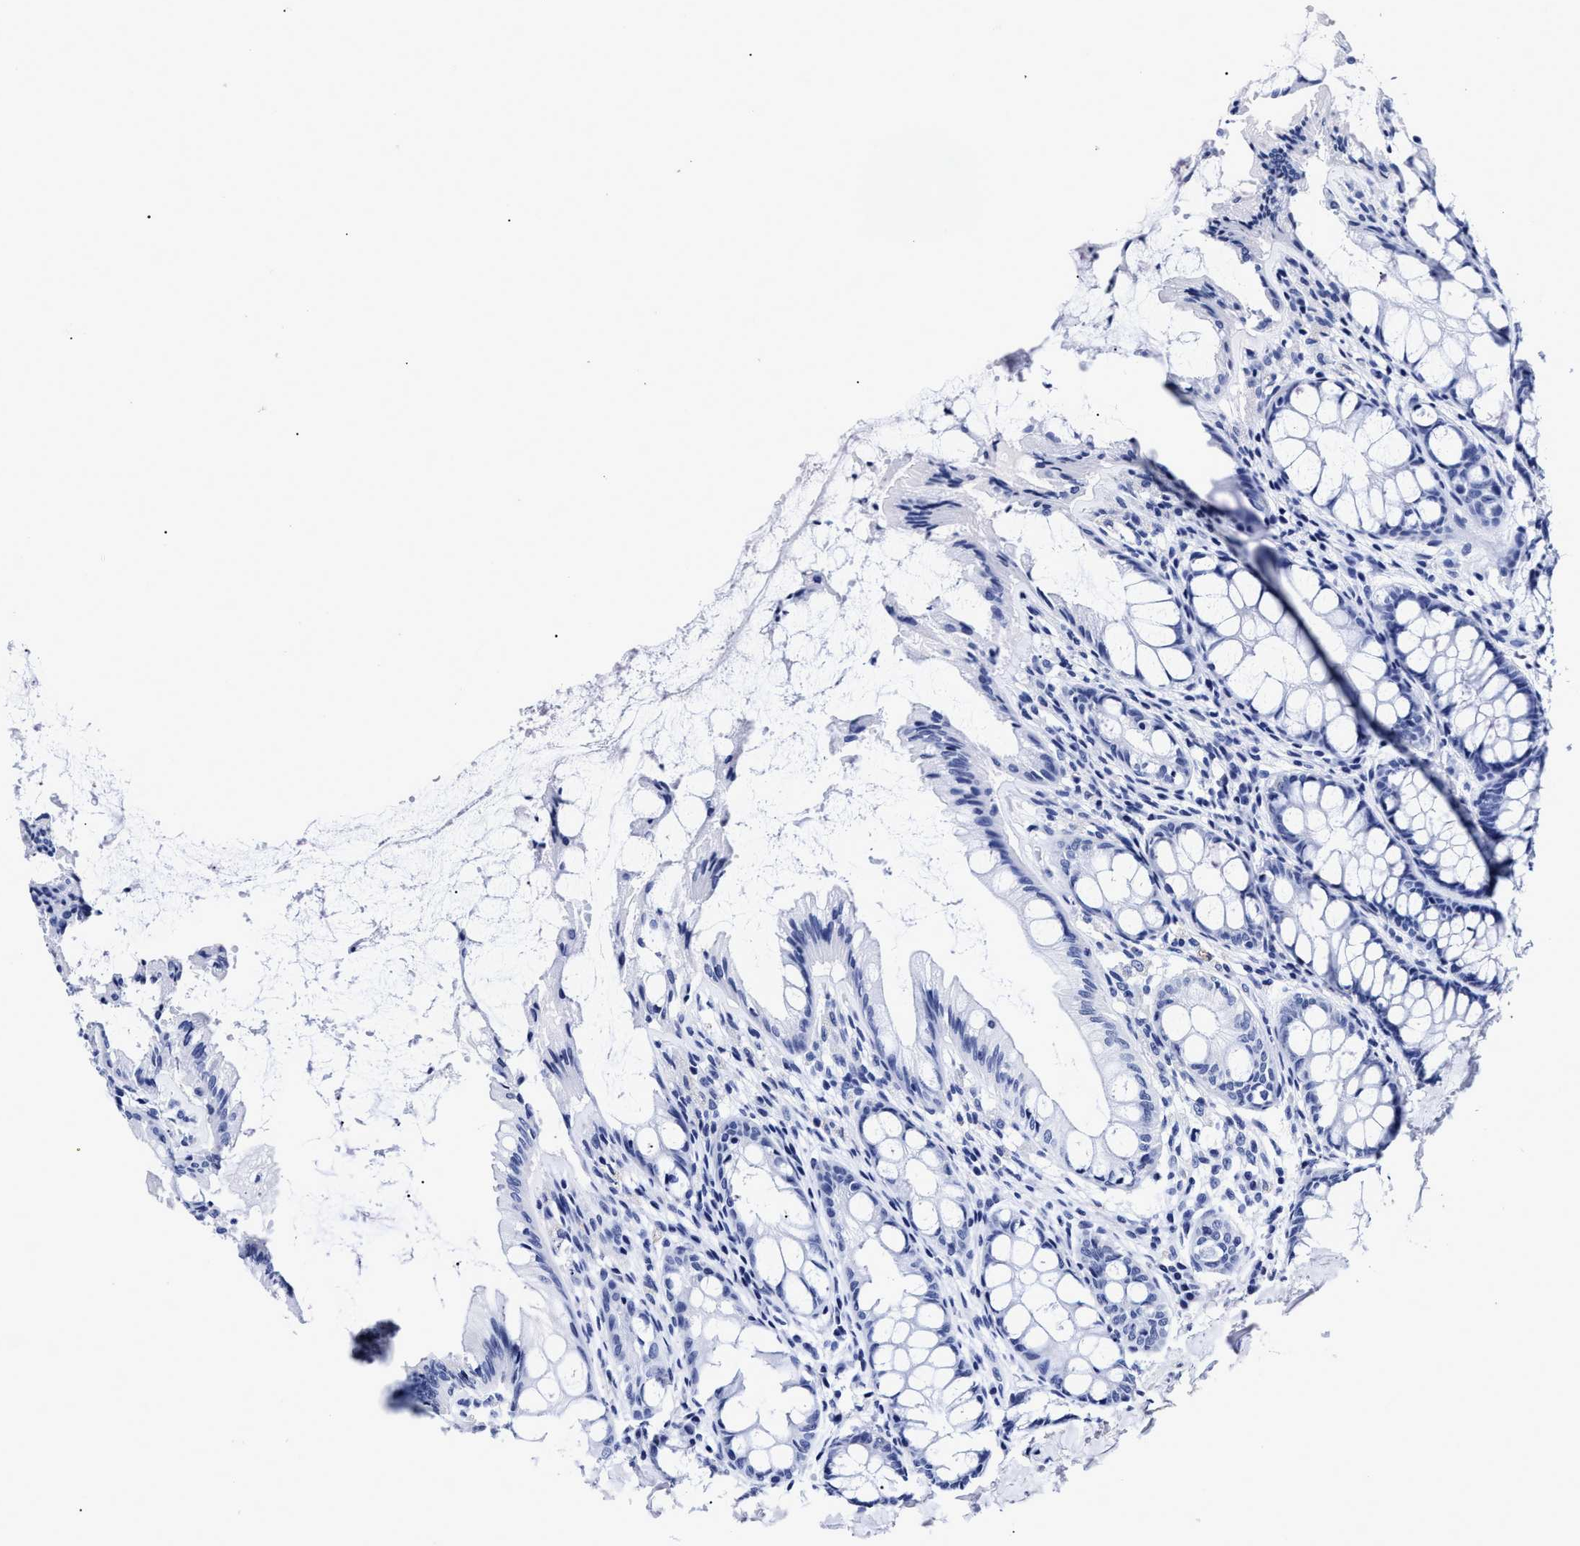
{"staining": {"intensity": "negative", "quantity": "none", "location": "none"}, "tissue": "colon", "cell_type": "Endothelial cells", "image_type": "normal", "snomed": [{"axis": "morphology", "description": "Normal tissue, NOS"}, {"axis": "topography", "description": "Colon"}], "caption": "Endothelial cells show no significant protein positivity in unremarkable colon.", "gene": "LRRC8E", "patient": {"sex": "male", "age": 47}}